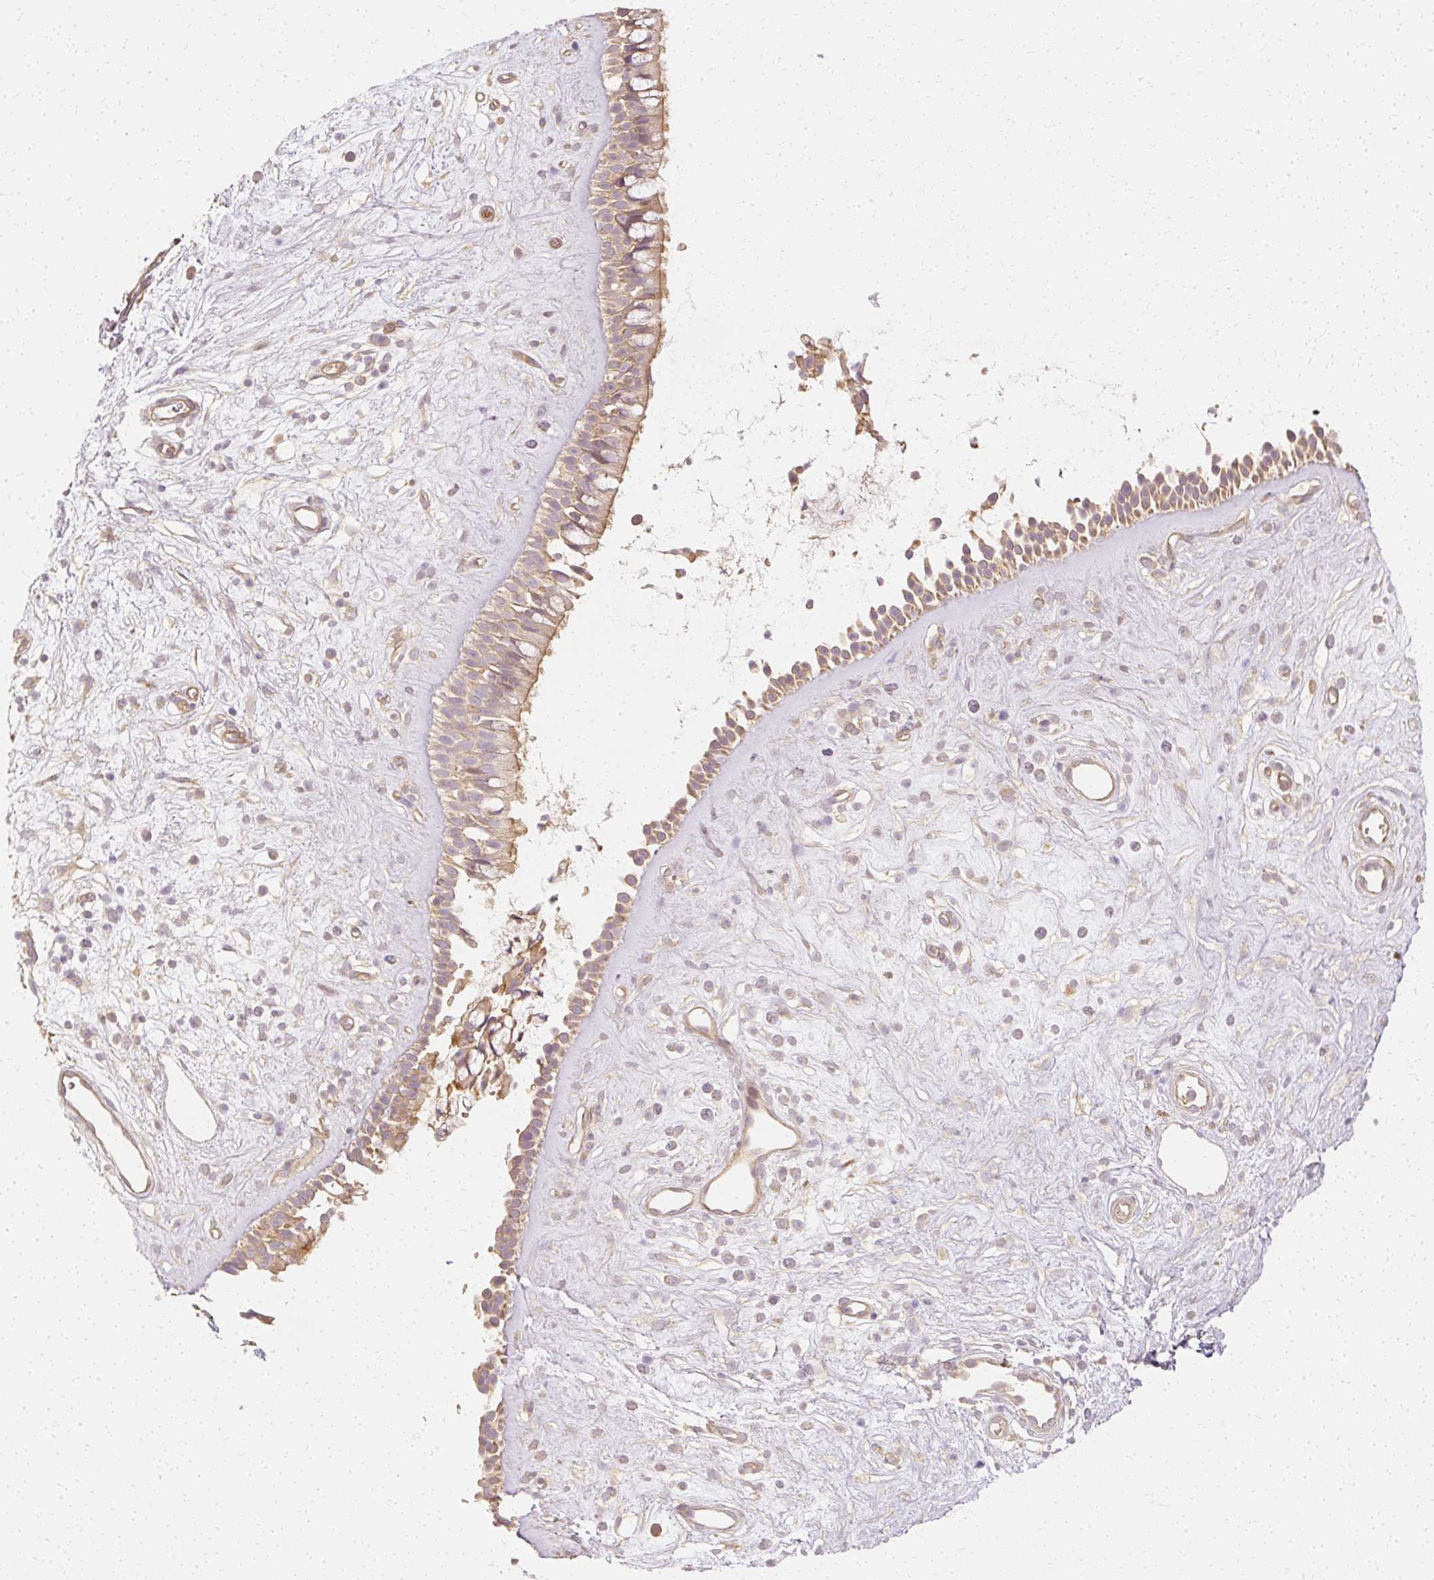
{"staining": {"intensity": "moderate", "quantity": "25%-75%", "location": "cytoplasmic/membranous"}, "tissue": "nasopharynx", "cell_type": "Respiratory epithelial cells", "image_type": "normal", "snomed": [{"axis": "morphology", "description": "Normal tissue, NOS"}, {"axis": "topography", "description": "Nasopharynx"}], "caption": "Protein staining by immunohistochemistry (IHC) exhibits moderate cytoplasmic/membranous expression in about 25%-75% of respiratory epithelial cells in benign nasopharynx.", "gene": "GNAQ", "patient": {"sex": "male", "age": 32}}